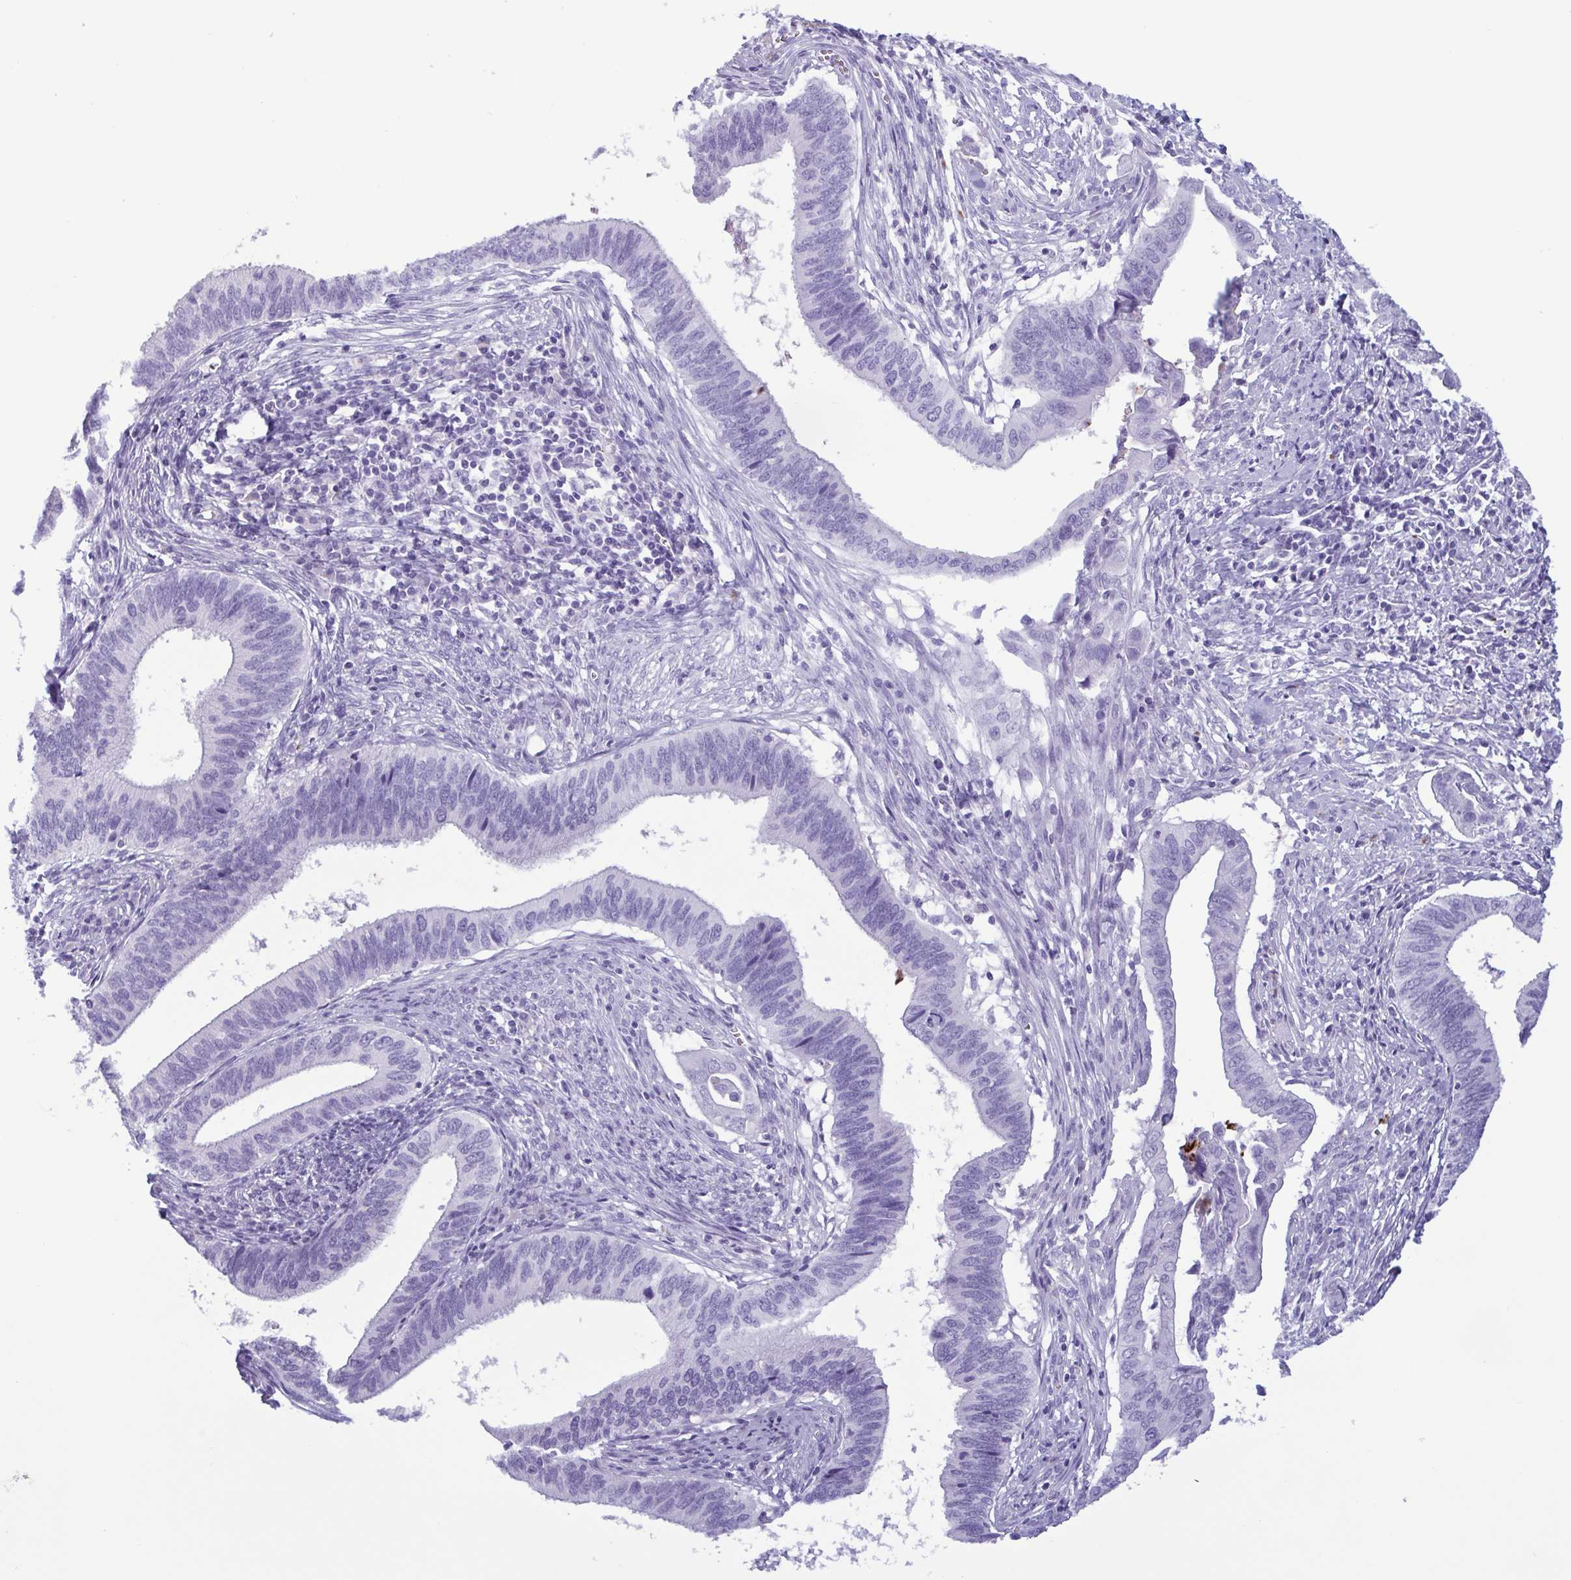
{"staining": {"intensity": "negative", "quantity": "none", "location": "none"}, "tissue": "cervical cancer", "cell_type": "Tumor cells", "image_type": "cancer", "snomed": [{"axis": "morphology", "description": "Adenocarcinoma, NOS"}, {"axis": "topography", "description": "Cervix"}], "caption": "This photomicrograph is of adenocarcinoma (cervical) stained with IHC to label a protein in brown with the nuclei are counter-stained blue. There is no staining in tumor cells. (DAB (3,3'-diaminobenzidine) immunohistochemistry visualized using brightfield microscopy, high magnification).", "gene": "LTF", "patient": {"sex": "female", "age": 42}}